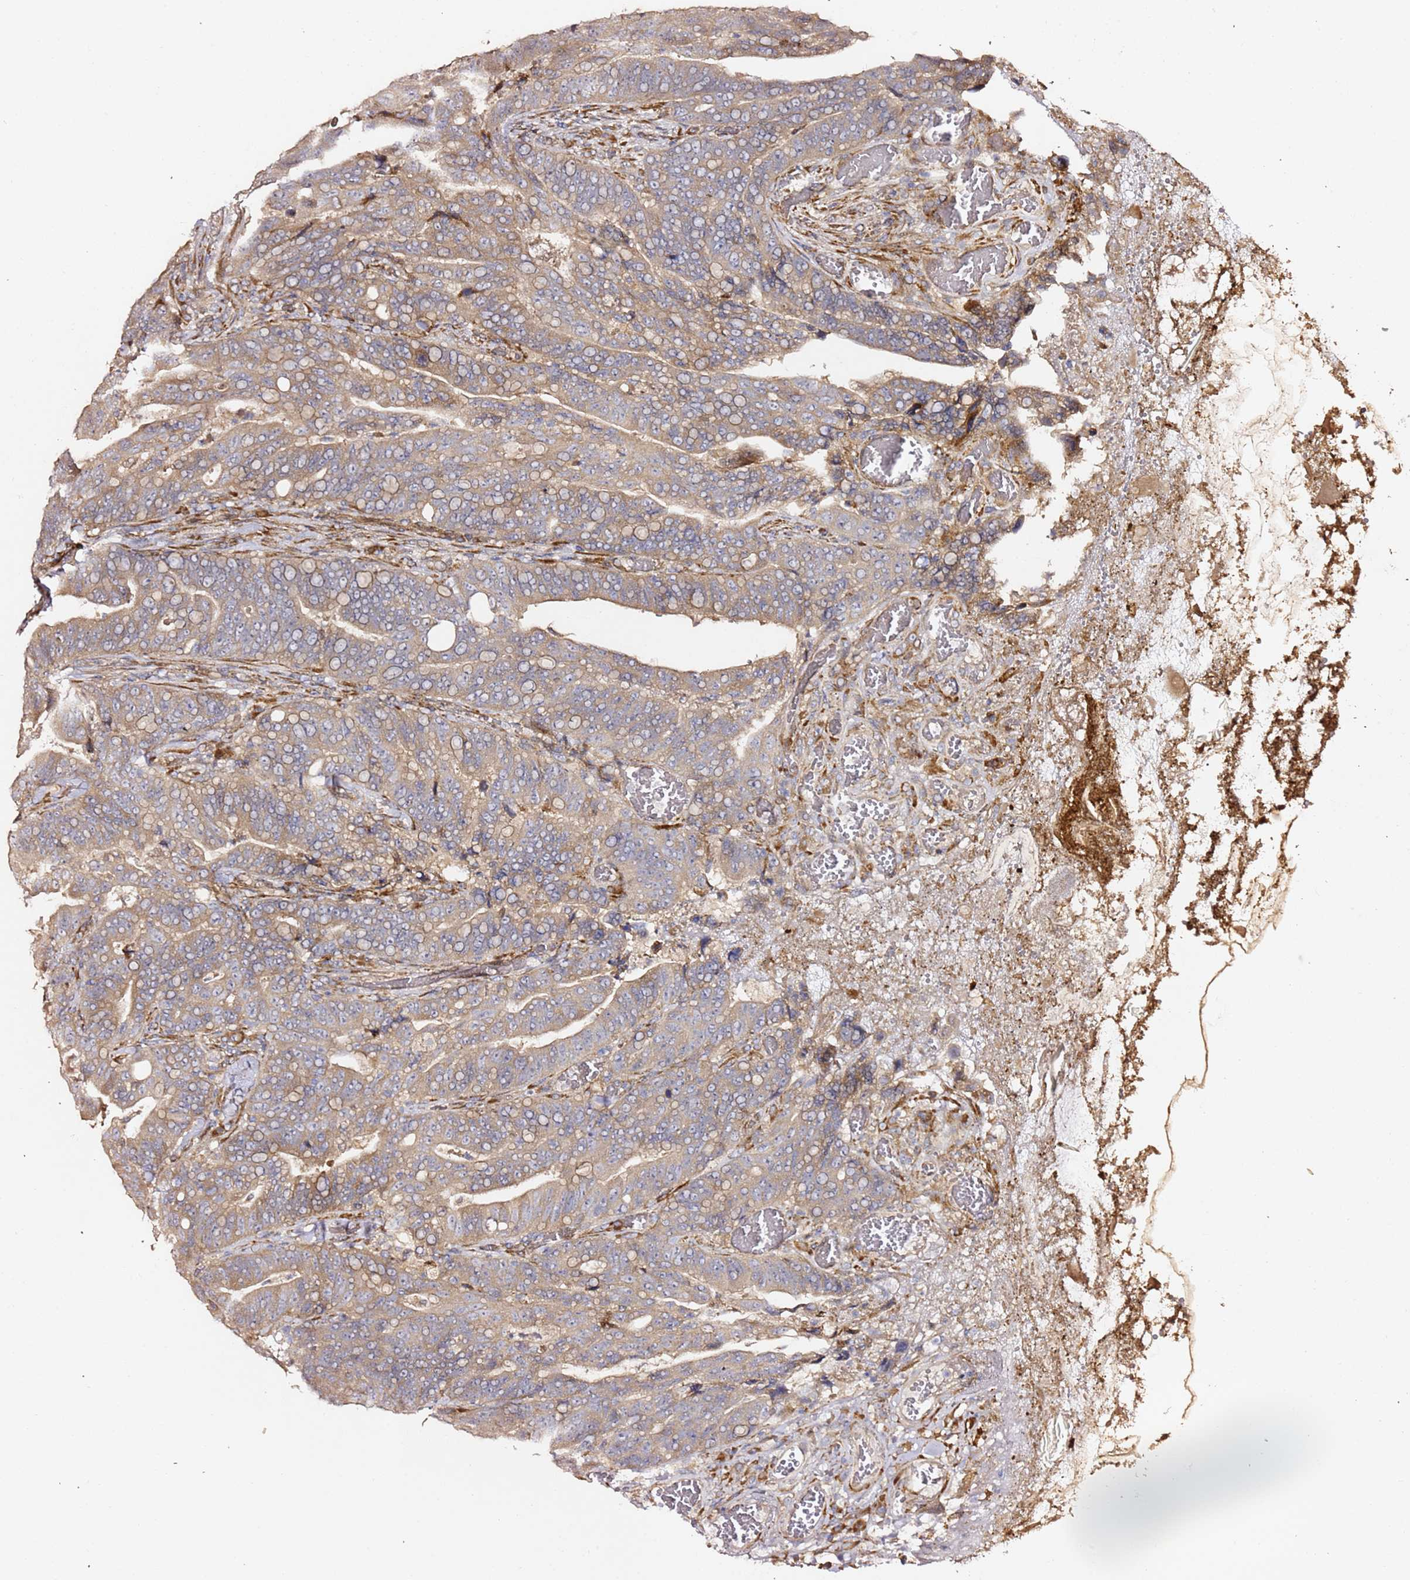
{"staining": {"intensity": "weak", "quantity": "25%-75%", "location": "cytoplasmic/membranous"}, "tissue": "colorectal cancer", "cell_type": "Tumor cells", "image_type": "cancer", "snomed": [{"axis": "morphology", "description": "Adenocarcinoma, NOS"}, {"axis": "topography", "description": "Colon"}], "caption": "A brown stain highlights weak cytoplasmic/membranous expression of a protein in adenocarcinoma (colorectal) tumor cells. The staining is performed using DAB brown chromogen to label protein expression. The nuclei are counter-stained blue using hematoxylin.", "gene": "HSD17B7", "patient": {"sex": "female", "age": 82}}